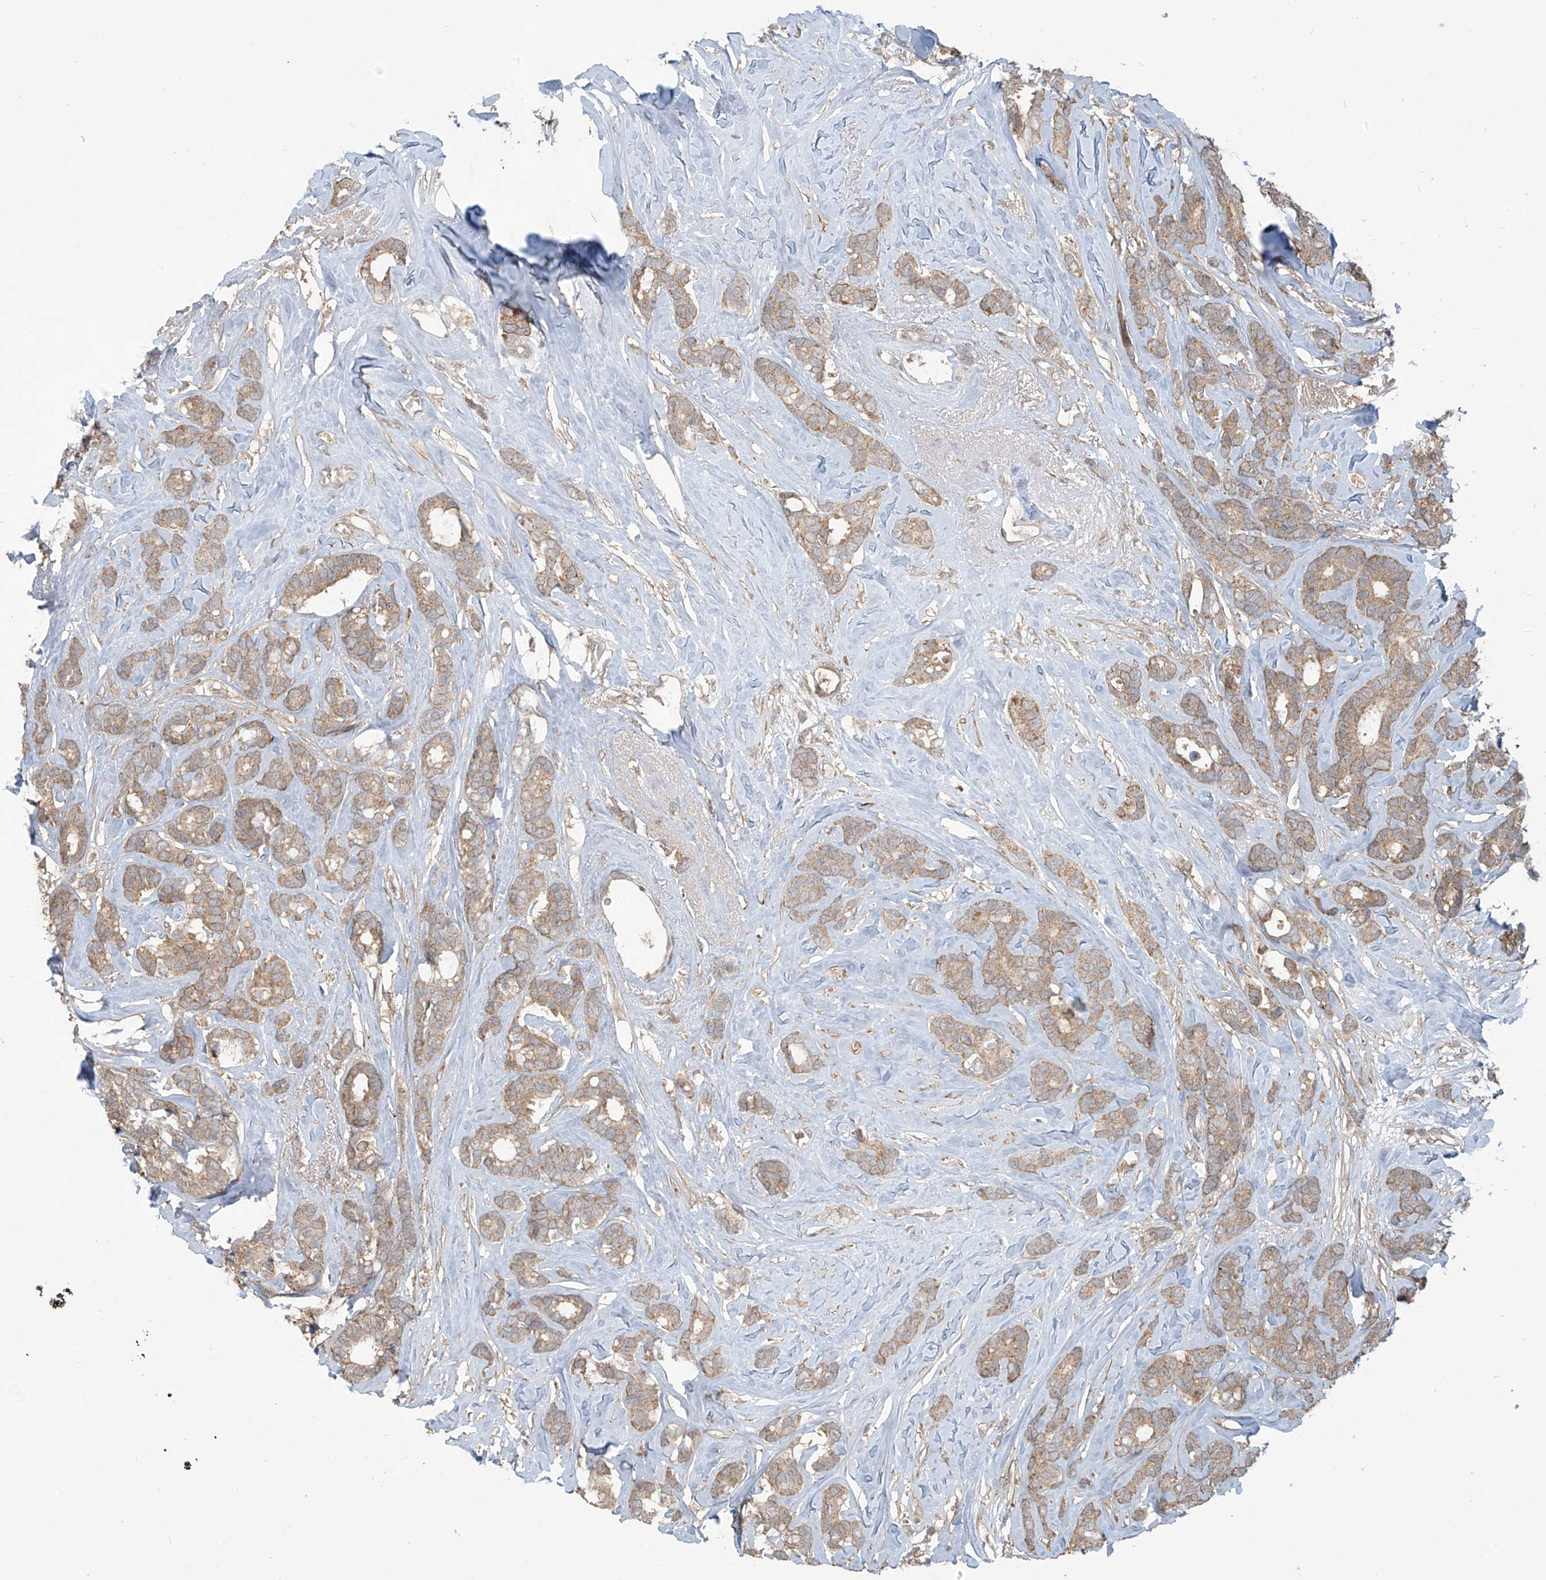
{"staining": {"intensity": "weak", "quantity": ">75%", "location": "cytoplasmic/membranous"}, "tissue": "breast cancer", "cell_type": "Tumor cells", "image_type": "cancer", "snomed": [{"axis": "morphology", "description": "Duct carcinoma"}, {"axis": "topography", "description": "Breast"}], "caption": "Immunohistochemistry of breast infiltrating ductal carcinoma reveals low levels of weak cytoplasmic/membranous positivity in approximately >75% of tumor cells.", "gene": "KATNIP", "patient": {"sex": "female", "age": 87}}